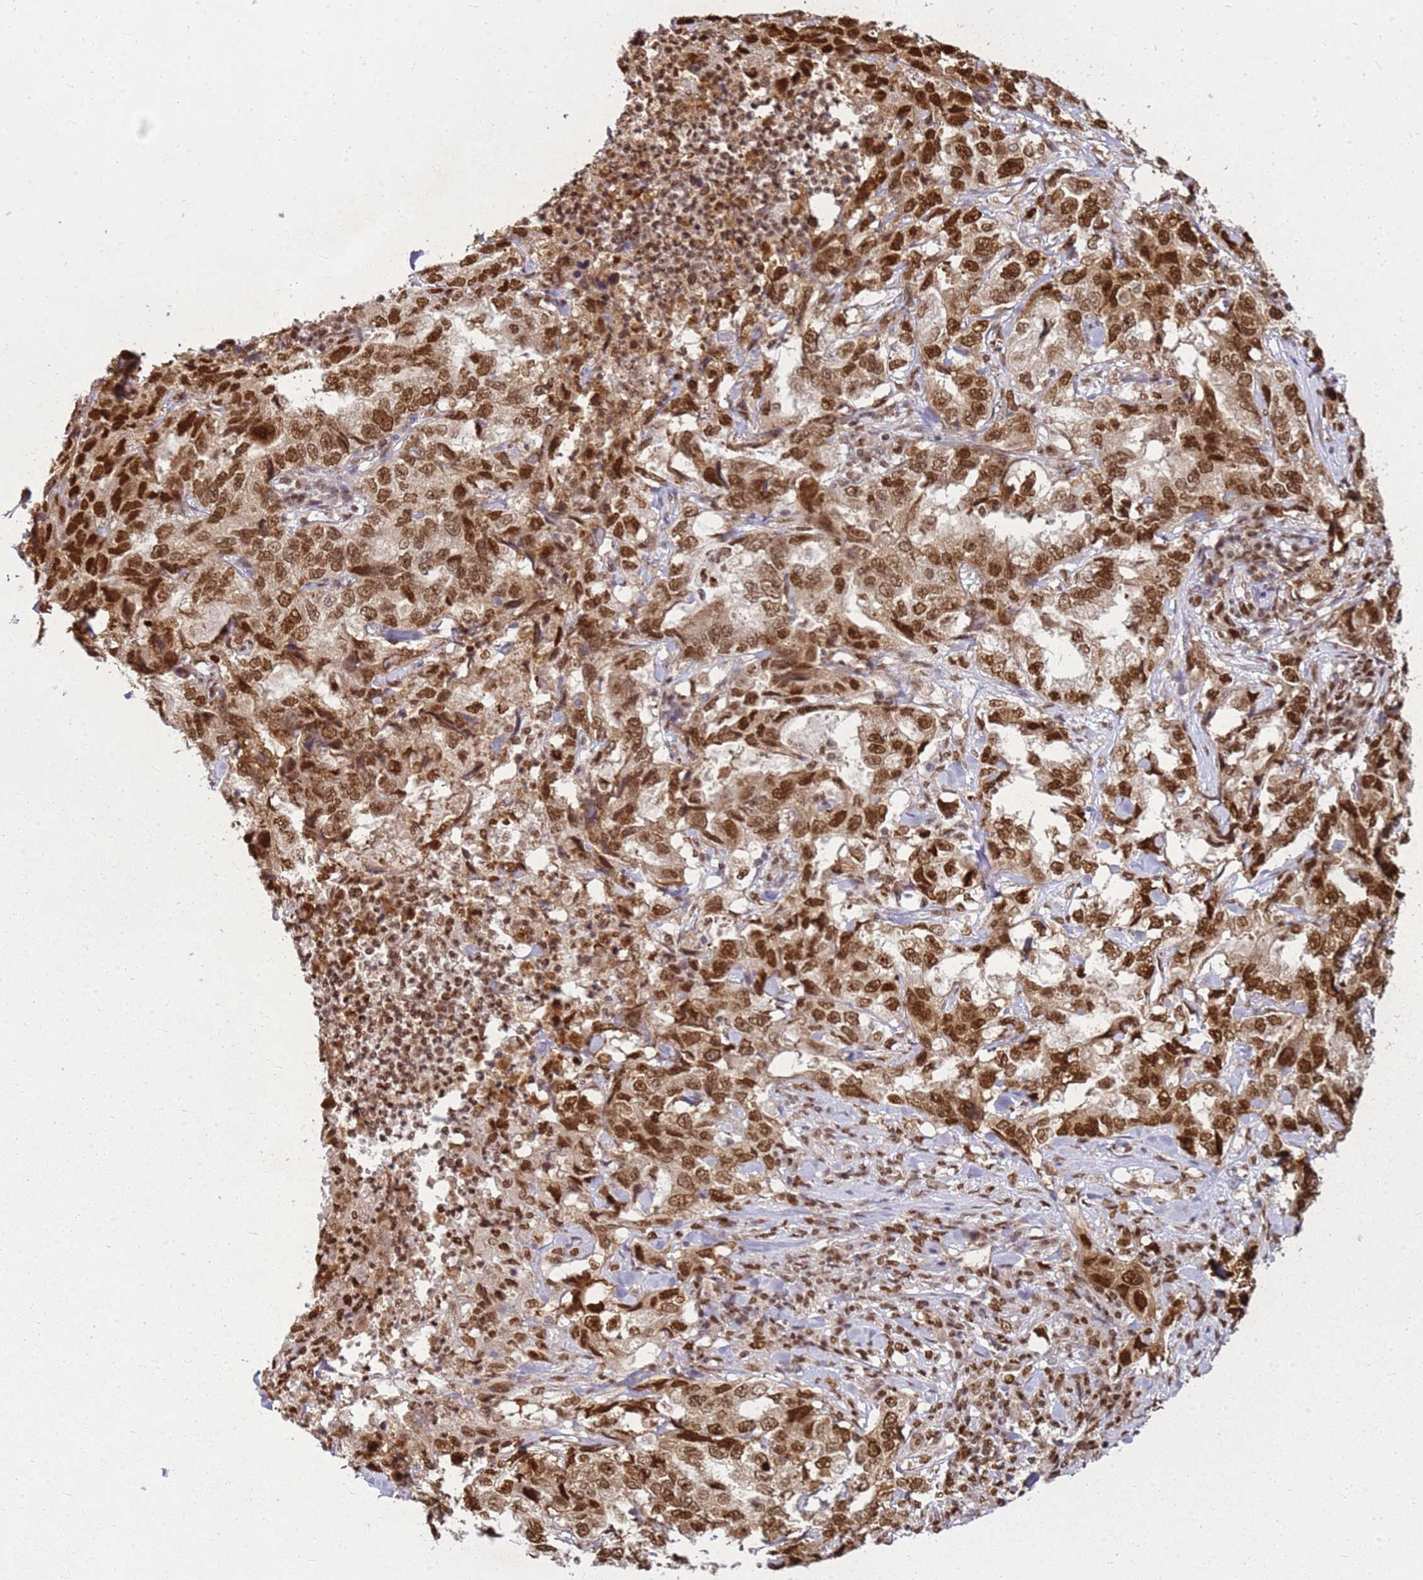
{"staining": {"intensity": "strong", "quantity": ">75%", "location": "nuclear"}, "tissue": "lung cancer", "cell_type": "Tumor cells", "image_type": "cancer", "snomed": [{"axis": "morphology", "description": "Adenocarcinoma, NOS"}, {"axis": "topography", "description": "Lung"}], "caption": "Tumor cells demonstrate strong nuclear staining in about >75% of cells in lung adenocarcinoma. The staining is performed using DAB (3,3'-diaminobenzidine) brown chromogen to label protein expression. The nuclei are counter-stained blue using hematoxylin.", "gene": "APEX1", "patient": {"sex": "female", "age": 51}}